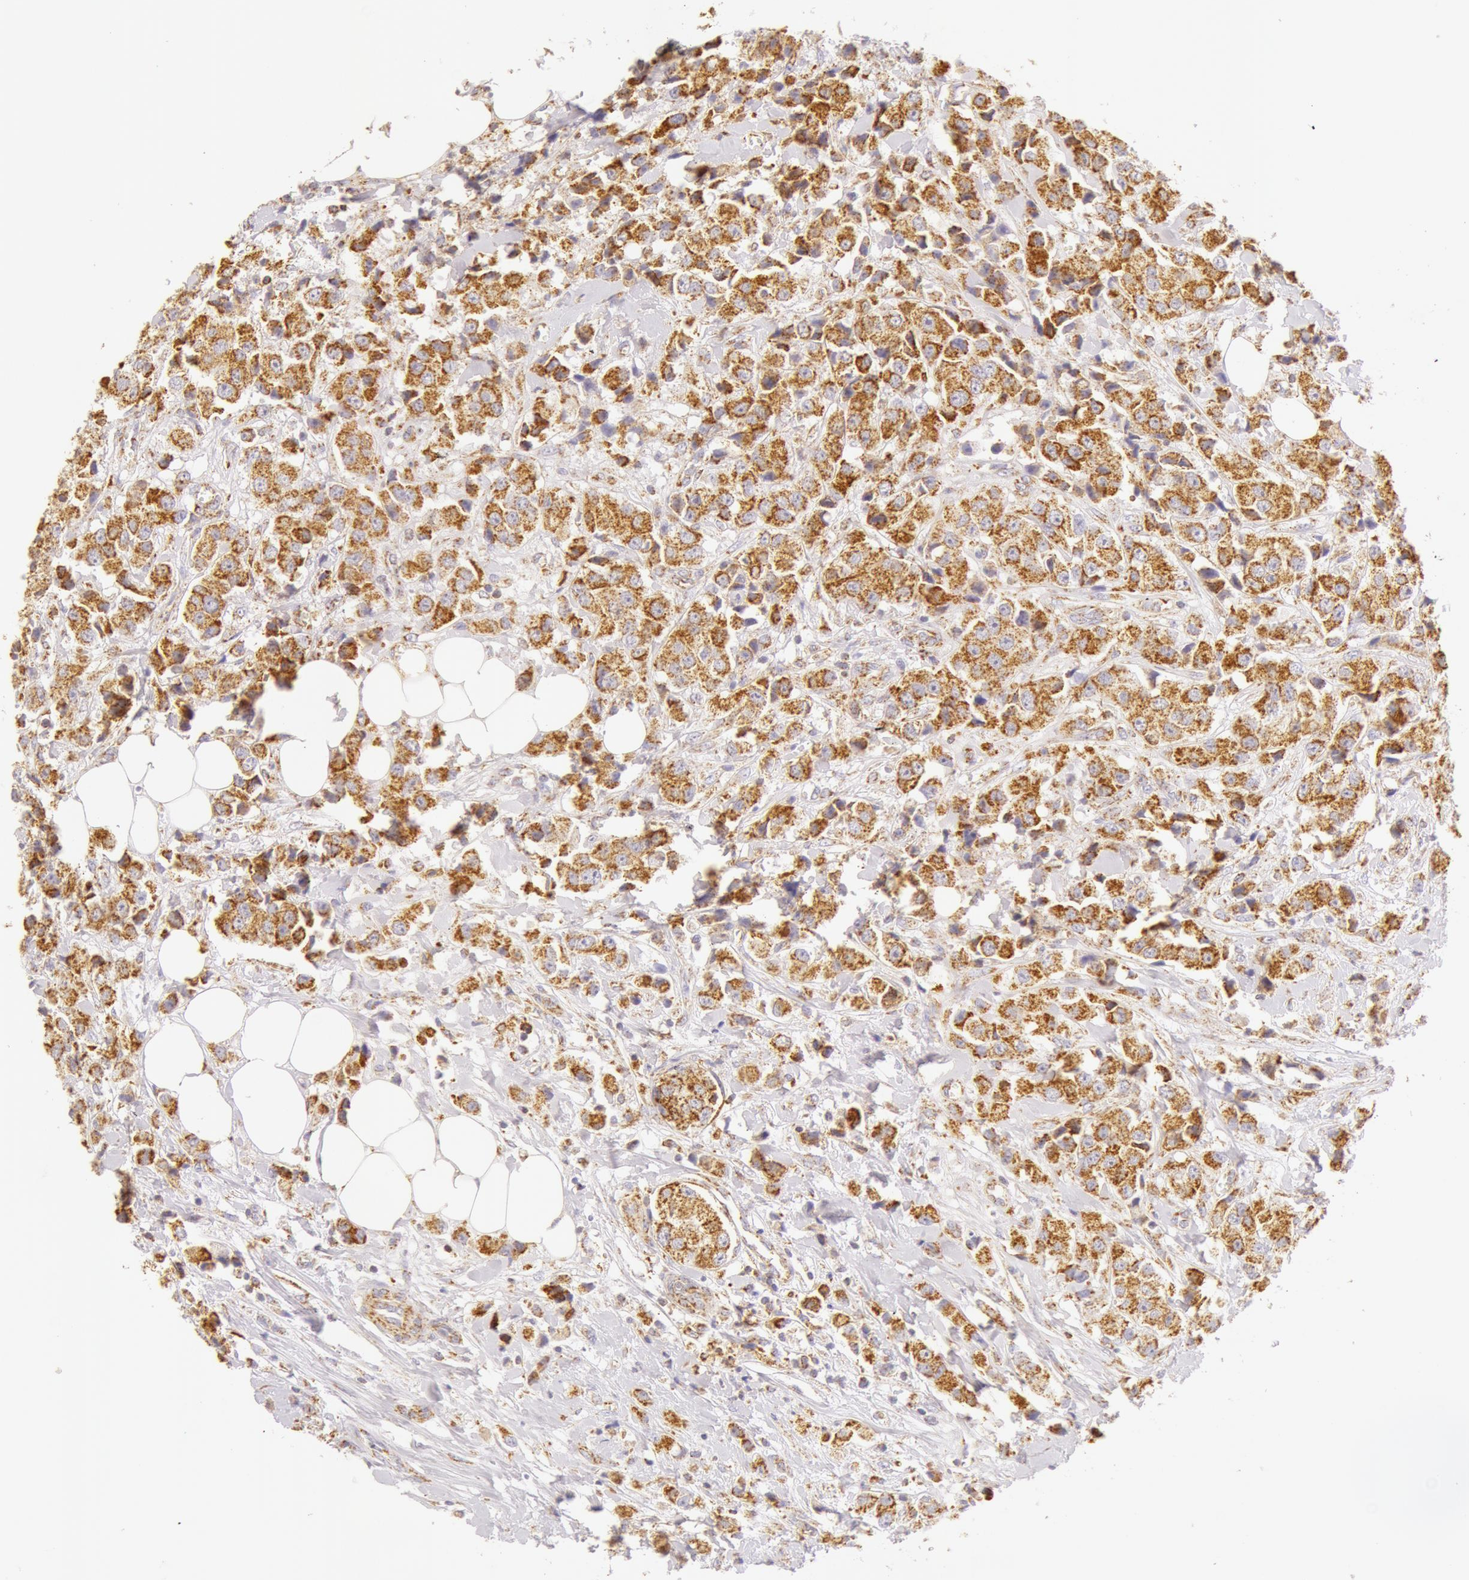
{"staining": {"intensity": "moderate", "quantity": ">75%", "location": "cytoplasmic/membranous"}, "tissue": "breast cancer", "cell_type": "Tumor cells", "image_type": "cancer", "snomed": [{"axis": "morphology", "description": "Duct carcinoma"}, {"axis": "topography", "description": "Breast"}], "caption": "Moderate cytoplasmic/membranous staining is appreciated in approximately >75% of tumor cells in intraductal carcinoma (breast).", "gene": "ATP5F1B", "patient": {"sex": "female", "age": 58}}